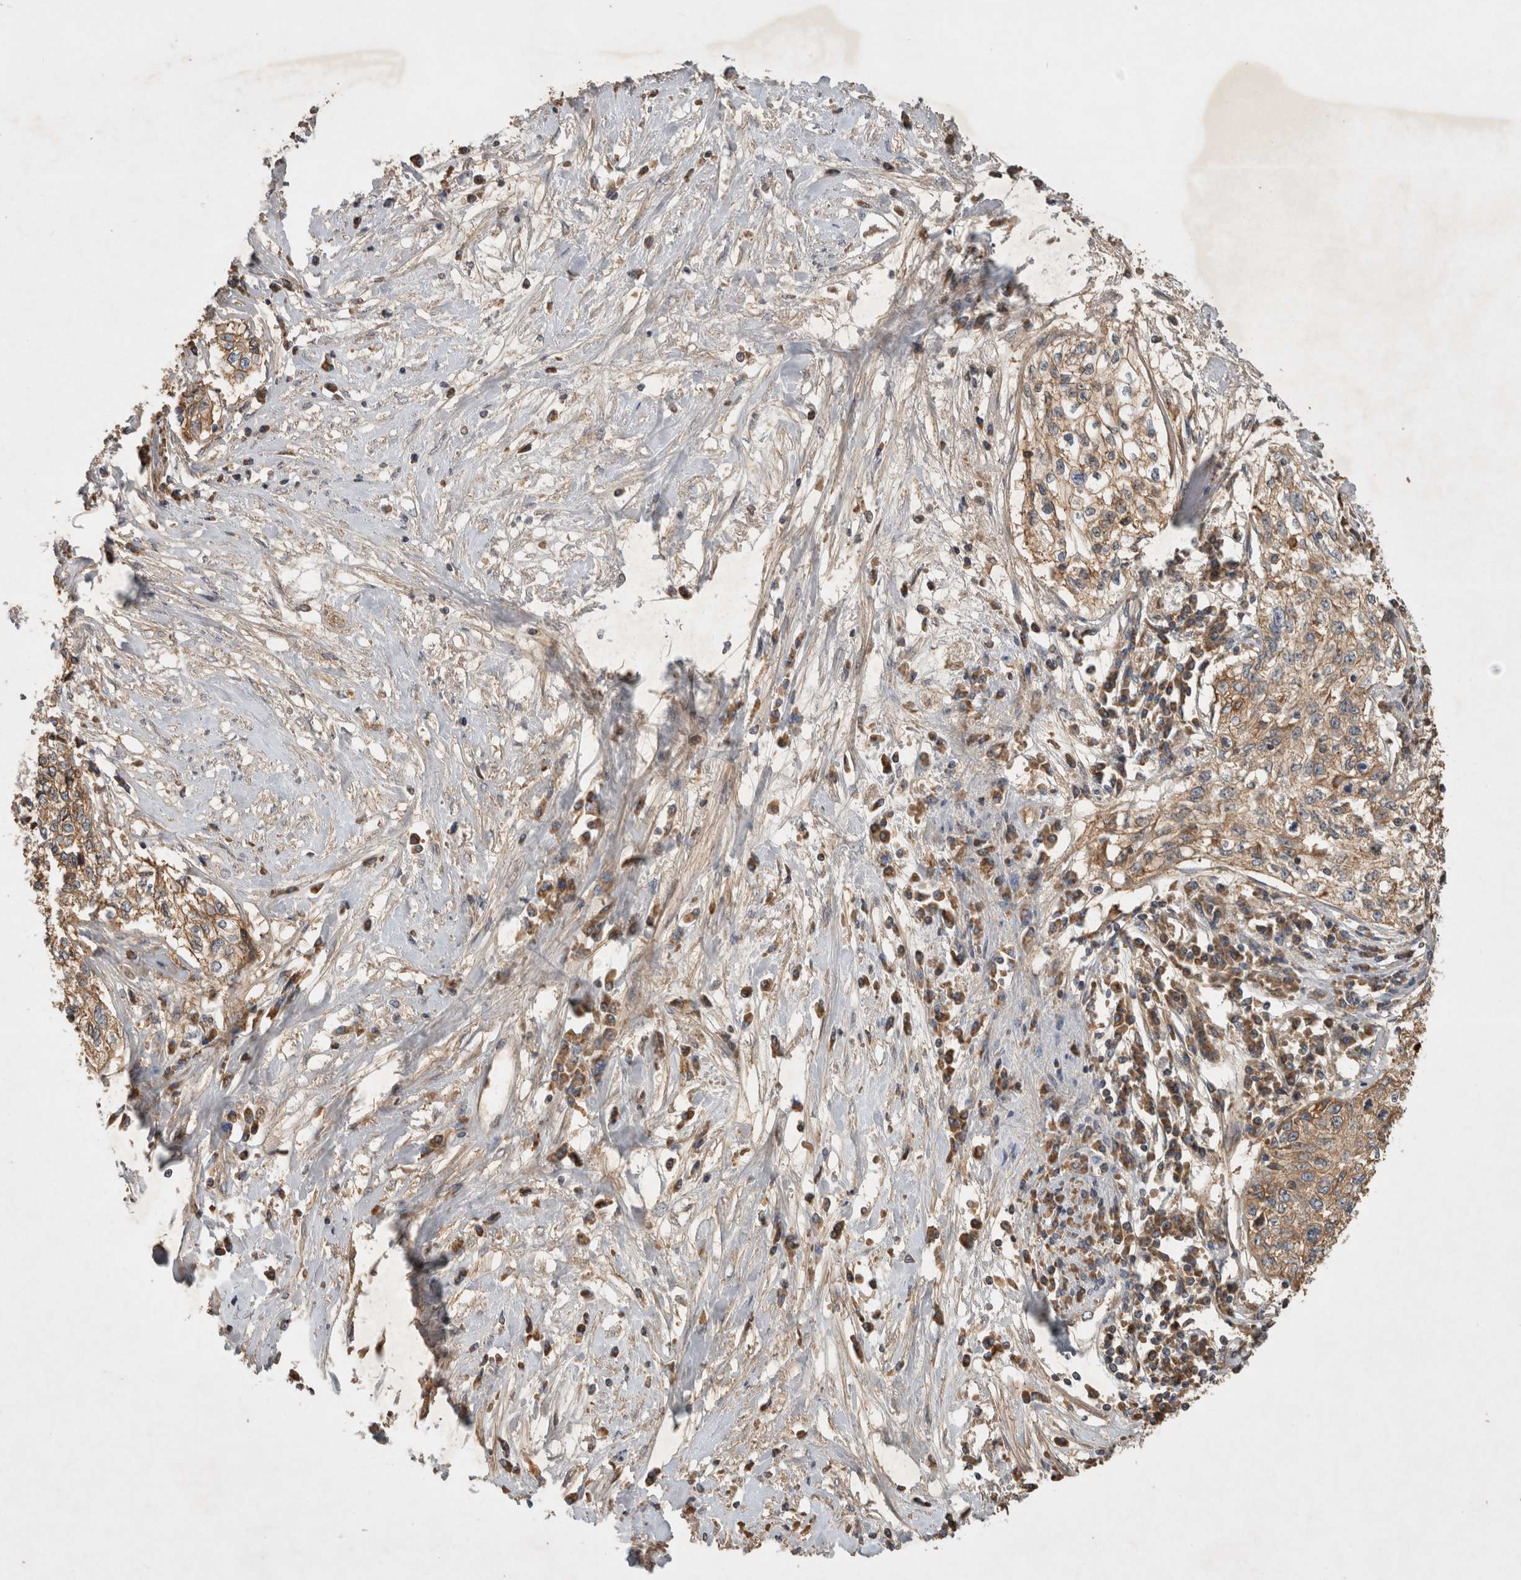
{"staining": {"intensity": "weak", "quantity": ">75%", "location": "cytoplasmic/membranous"}, "tissue": "cervical cancer", "cell_type": "Tumor cells", "image_type": "cancer", "snomed": [{"axis": "morphology", "description": "Squamous cell carcinoma, NOS"}, {"axis": "topography", "description": "Cervix"}], "caption": "A histopathology image showing weak cytoplasmic/membranous expression in about >75% of tumor cells in cervical cancer (squamous cell carcinoma), as visualized by brown immunohistochemical staining.", "gene": "SERAC1", "patient": {"sex": "female", "age": 57}}